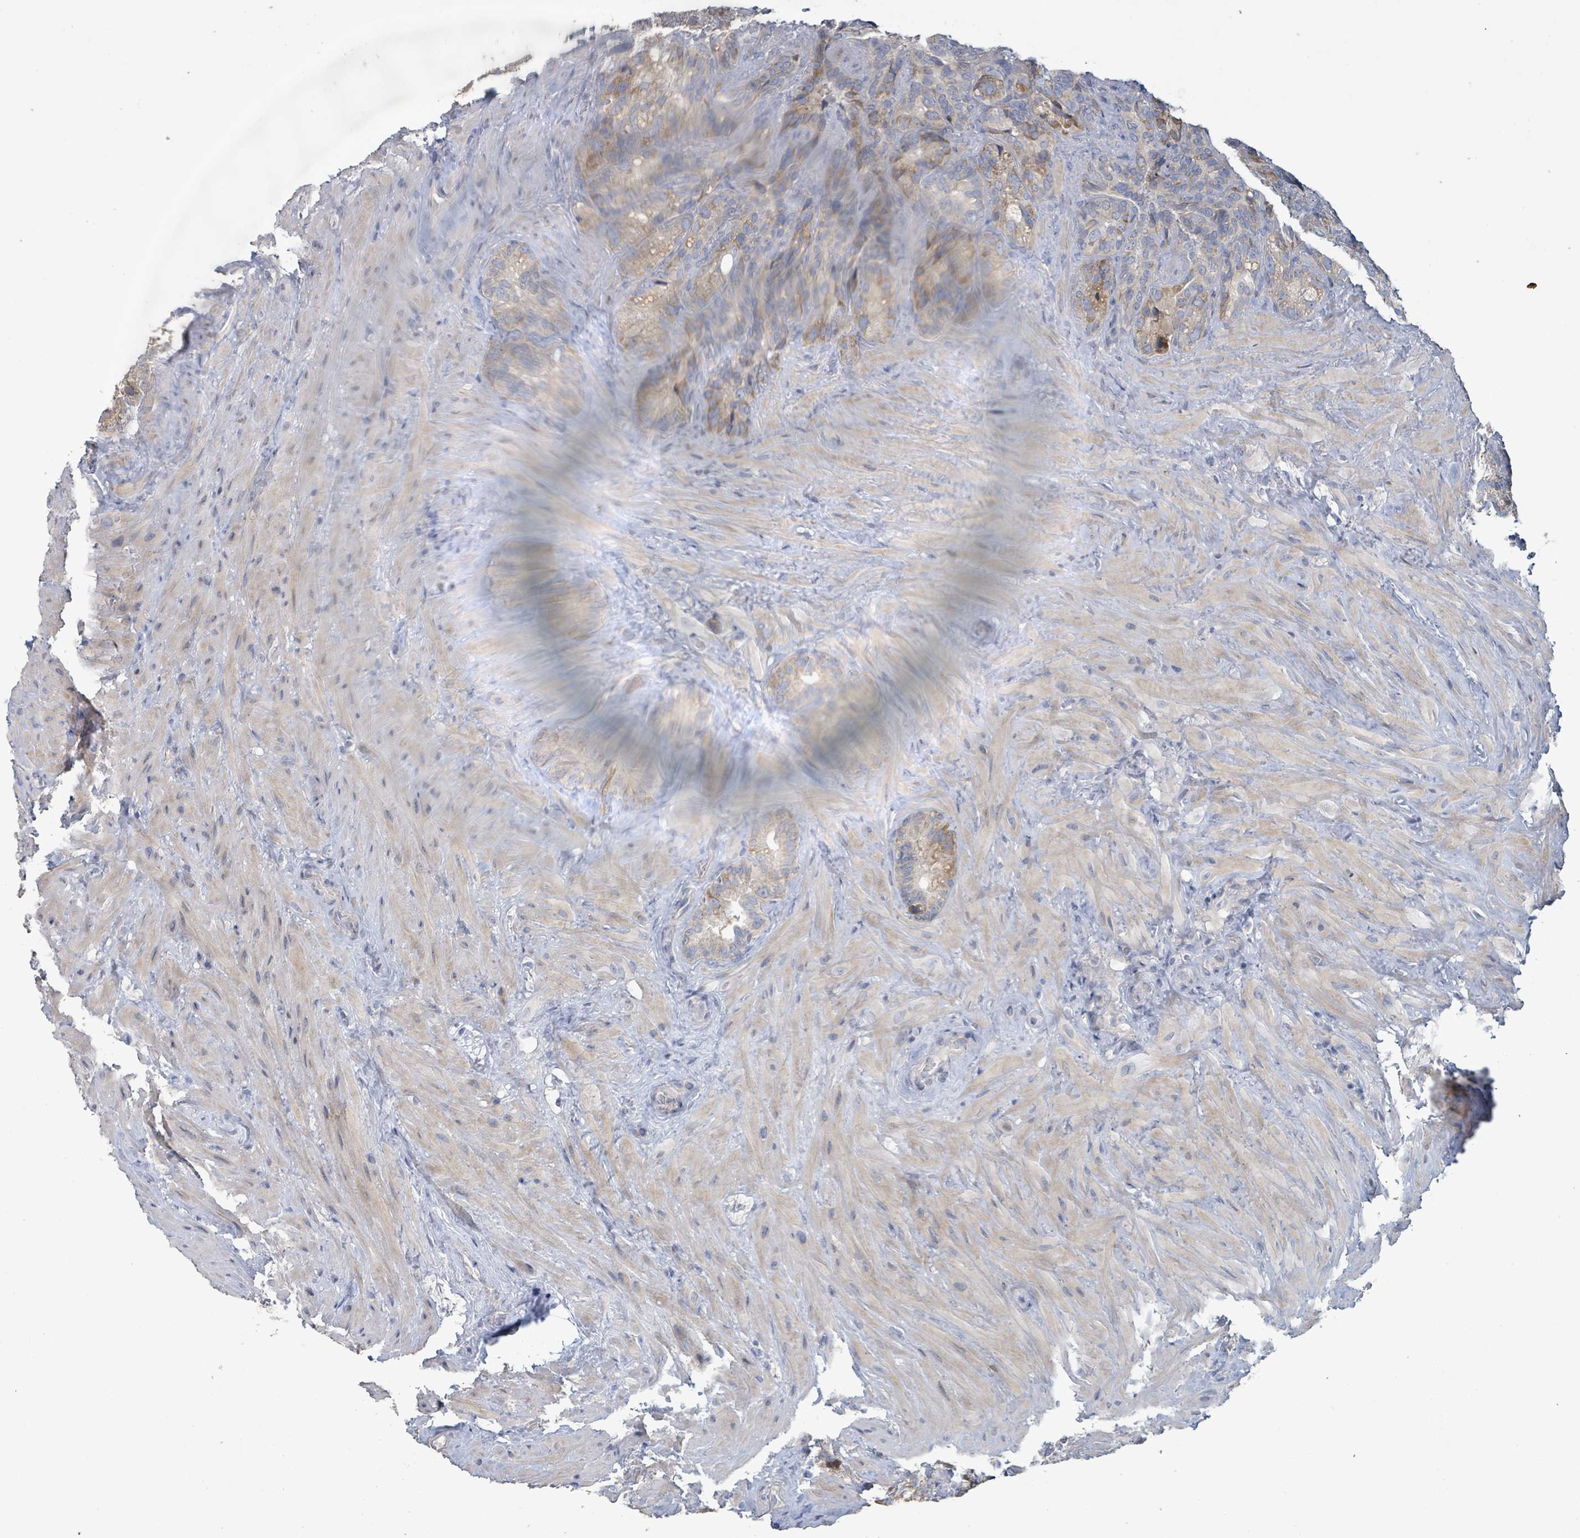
{"staining": {"intensity": "moderate", "quantity": "25%-75%", "location": "cytoplasmic/membranous"}, "tissue": "seminal vesicle", "cell_type": "Glandular cells", "image_type": "normal", "snomed": [{"axis": "morphology", "description": "Normal tissue, NOS"}, {"axis": "topography", "description": "Seminal veicle"}], "caption": "Immunohistochemical staining of benign seminal vesicle shows medium levels of moderate cytoplasmic/membranous positivity in about 25%-75% of glandular cells.", "gene": "RPL32", "patient": {"sex": "male", "age": 62}}